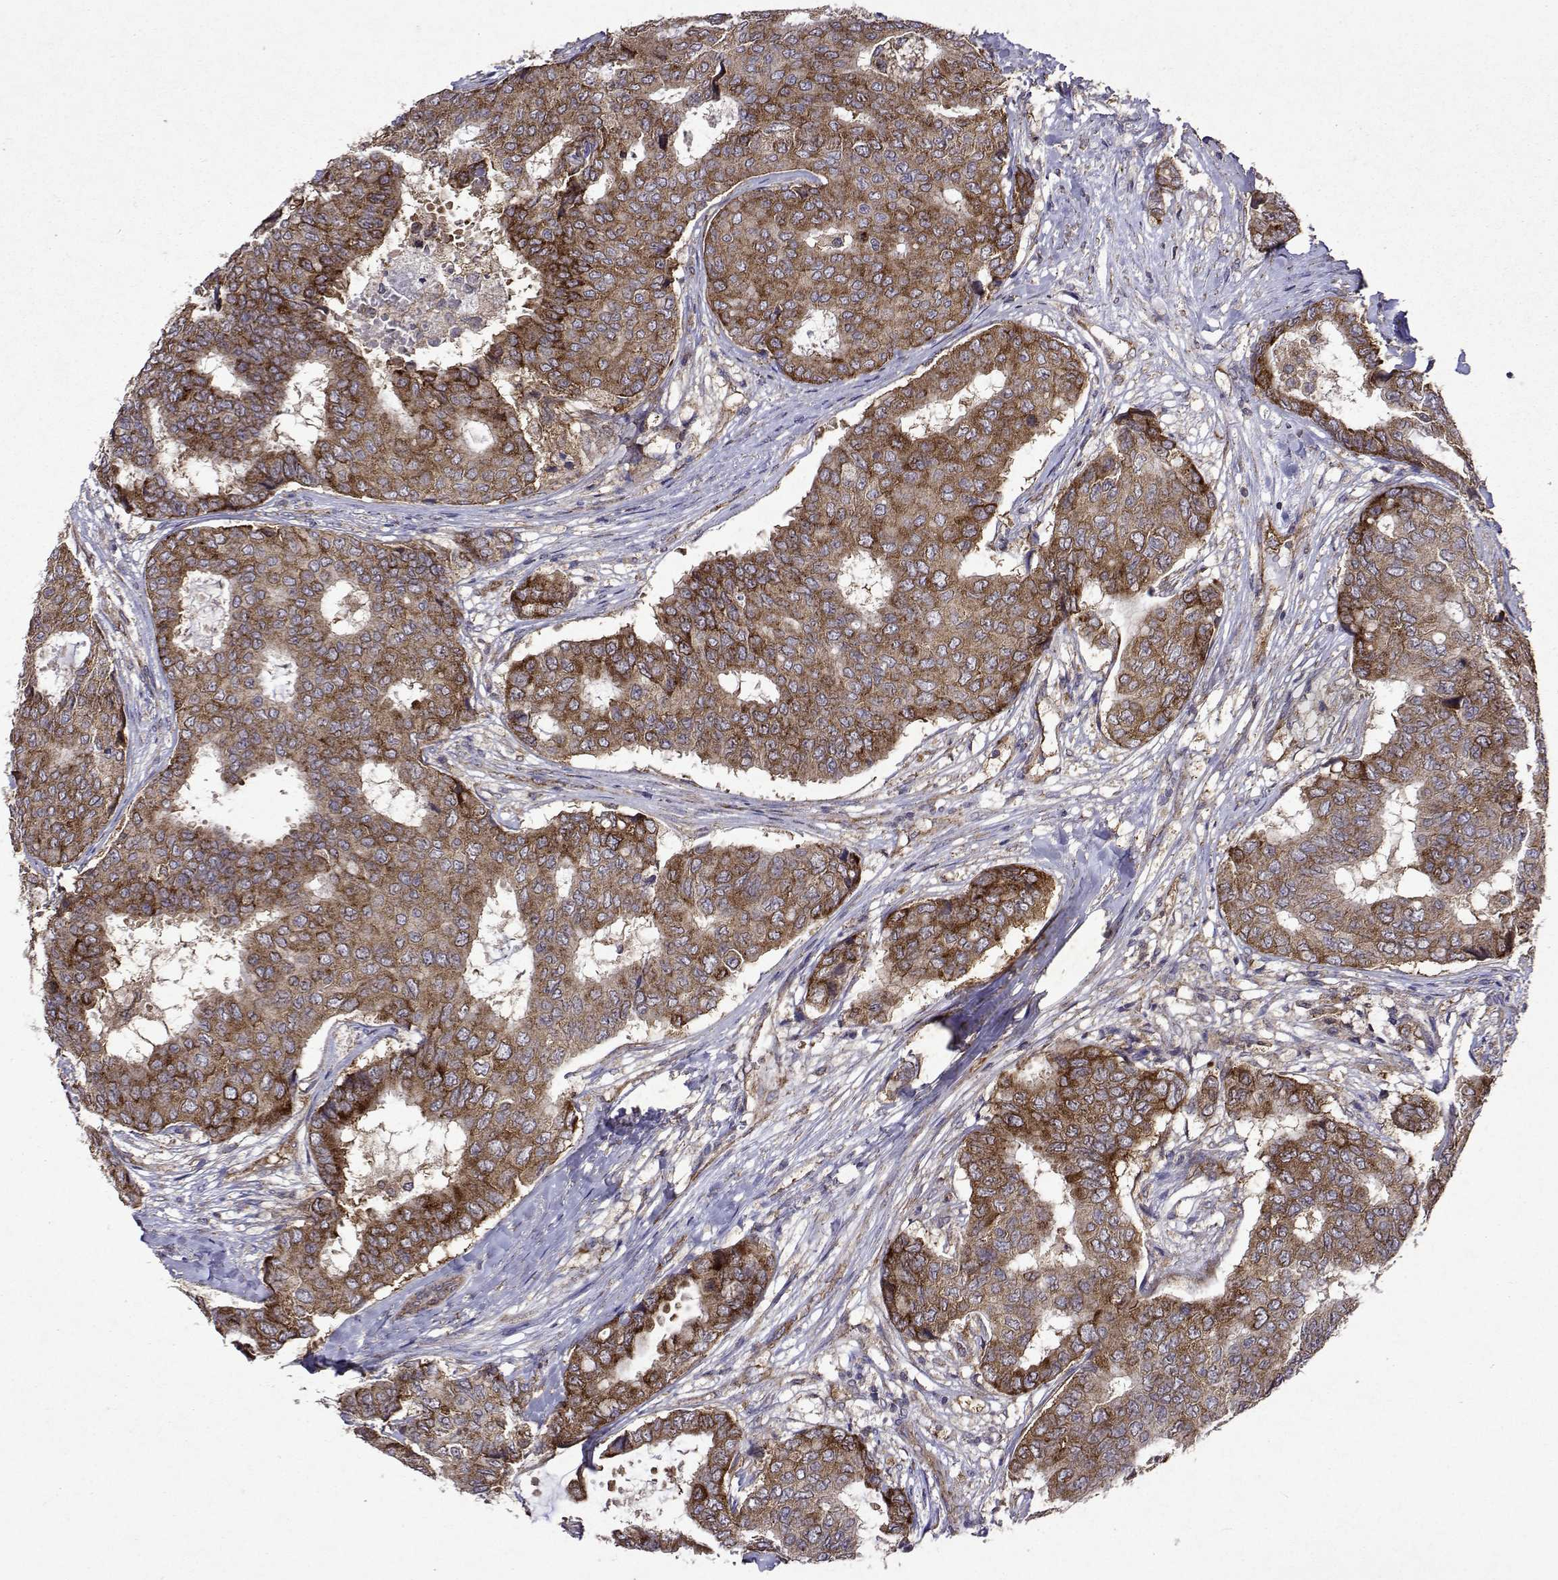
{"staining": {"intensity": "moderate", "quantity": ">75%", "location": "cytoplasmic/membranous"}, "tissue": "breast cancer", "cell_type": "Tumor cells", "image_type": "cancer", "snomed": [{"axis": "morphology", "description": "Duct carcinoma"}, {"axis": "topography", "description": "Breast"}], "caption": "Breast cancer (infiltrating ductal carcinoma) stained with a brown dye exhibits moderate cytoplasmic/membranous positive positivity in about >75% of tumor cells.", "gene": "TARBP2", "patient": {"sex": "female", "age": 75}}